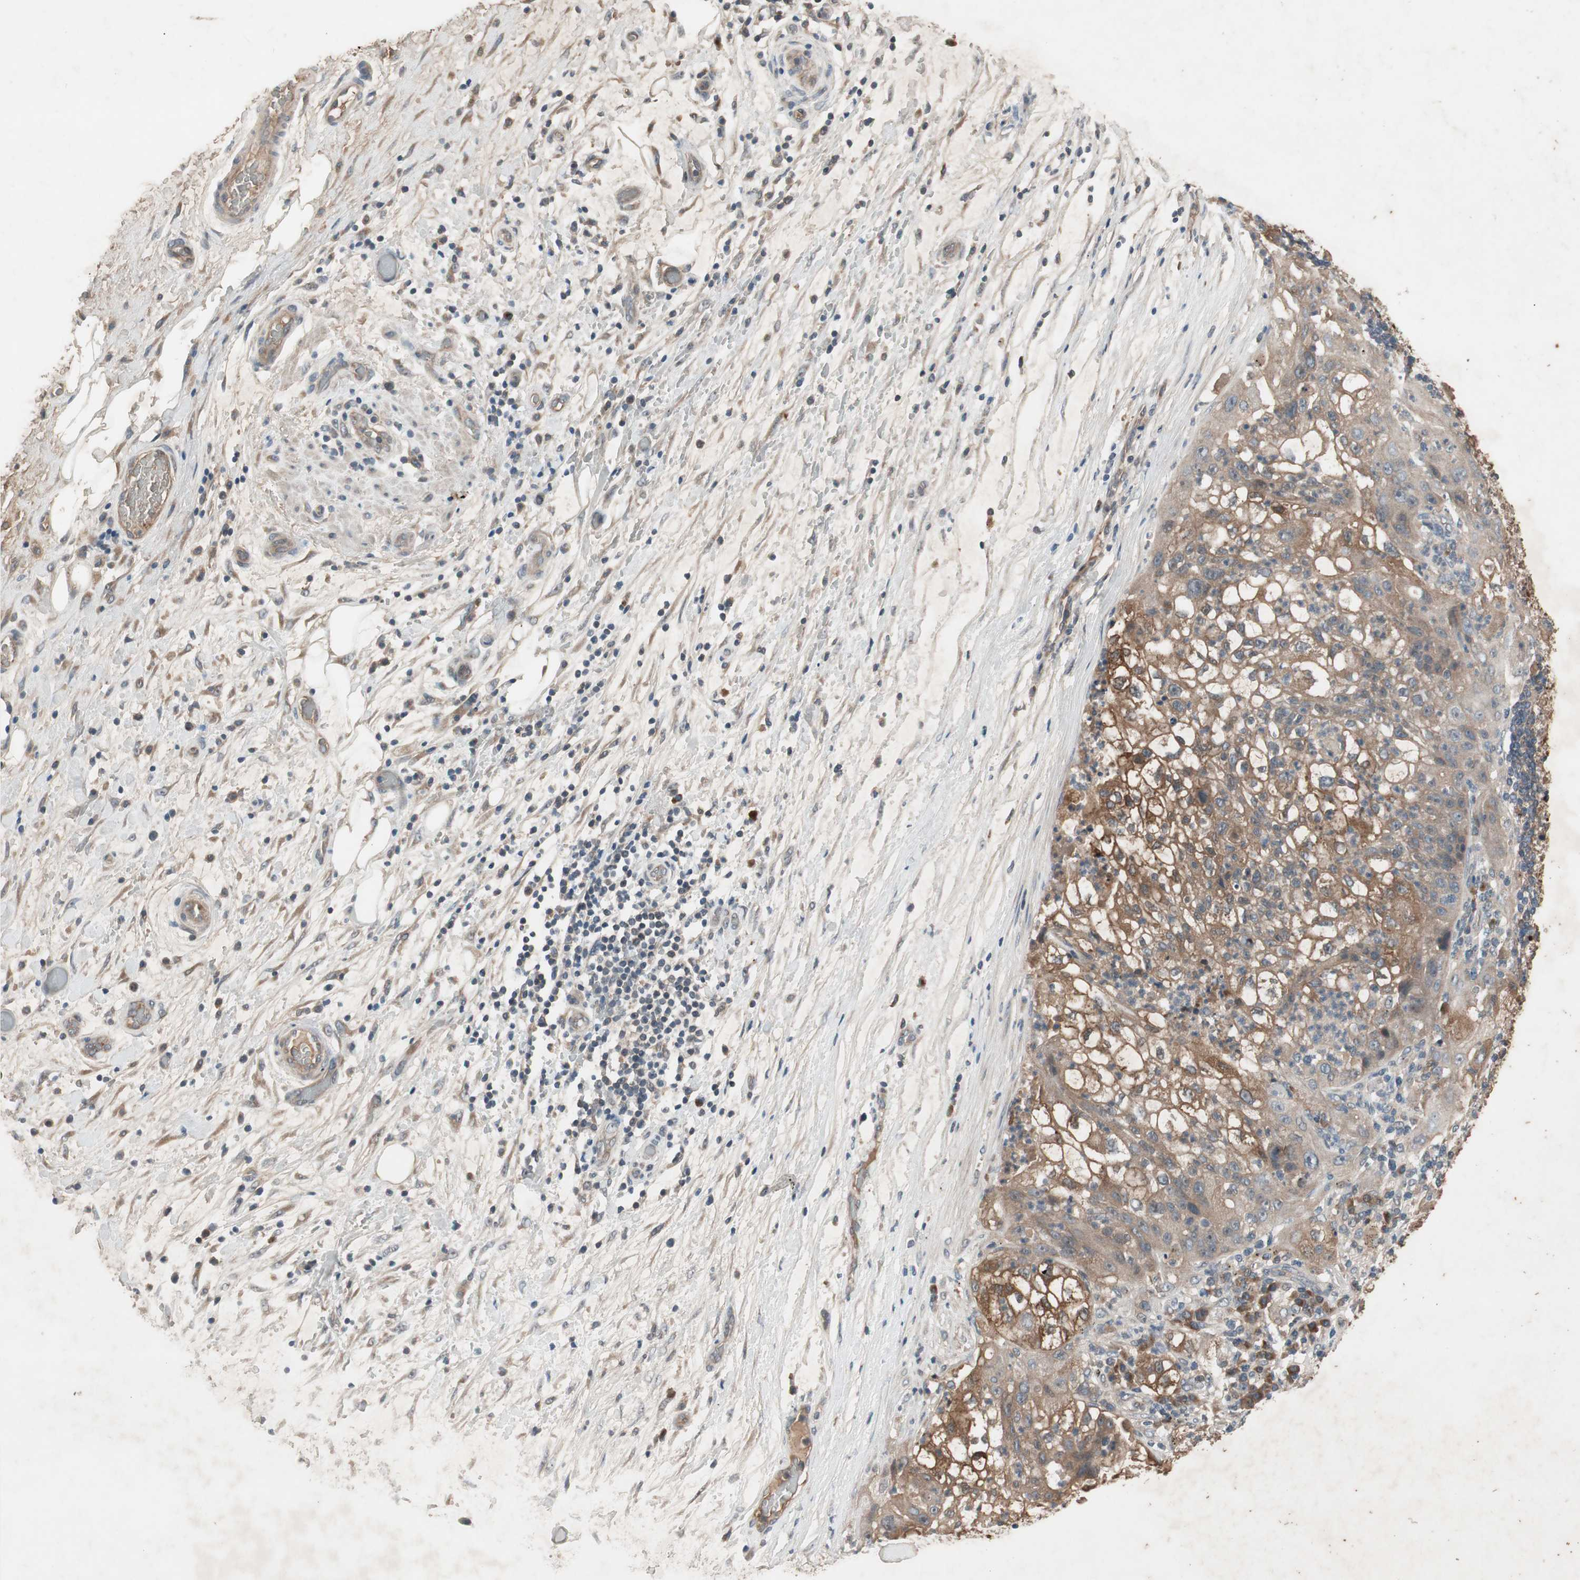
{"staining": {"intensity": "moderate", "quantity": ">75%", "location": "cytoplasmic/membranous"}, "tissue": "lung cancer", "cell_type": "Tumor cells", "image_type": "cancer", "snomed": [{"axis": "morphology", "description": "Inflammation, NOS"}, {"axis": "morphology", "description": "Squamous cell carcinoma, NOS"}, {"axis": "topography", "description": "Lymph node"}, {"axis": "topography", "description": "Soft tissue"}, {"axis": "topography", "description": "Lung"}], "caption": "This is a histology image of immunohistochemistry (IHC) staining of lung squamous cell carcinoma, which shows moderate expression in the cytoplasmic/membranous of tumor cells.", "gene": "NSF", "patient": {"sex": "male", "age": 66}}